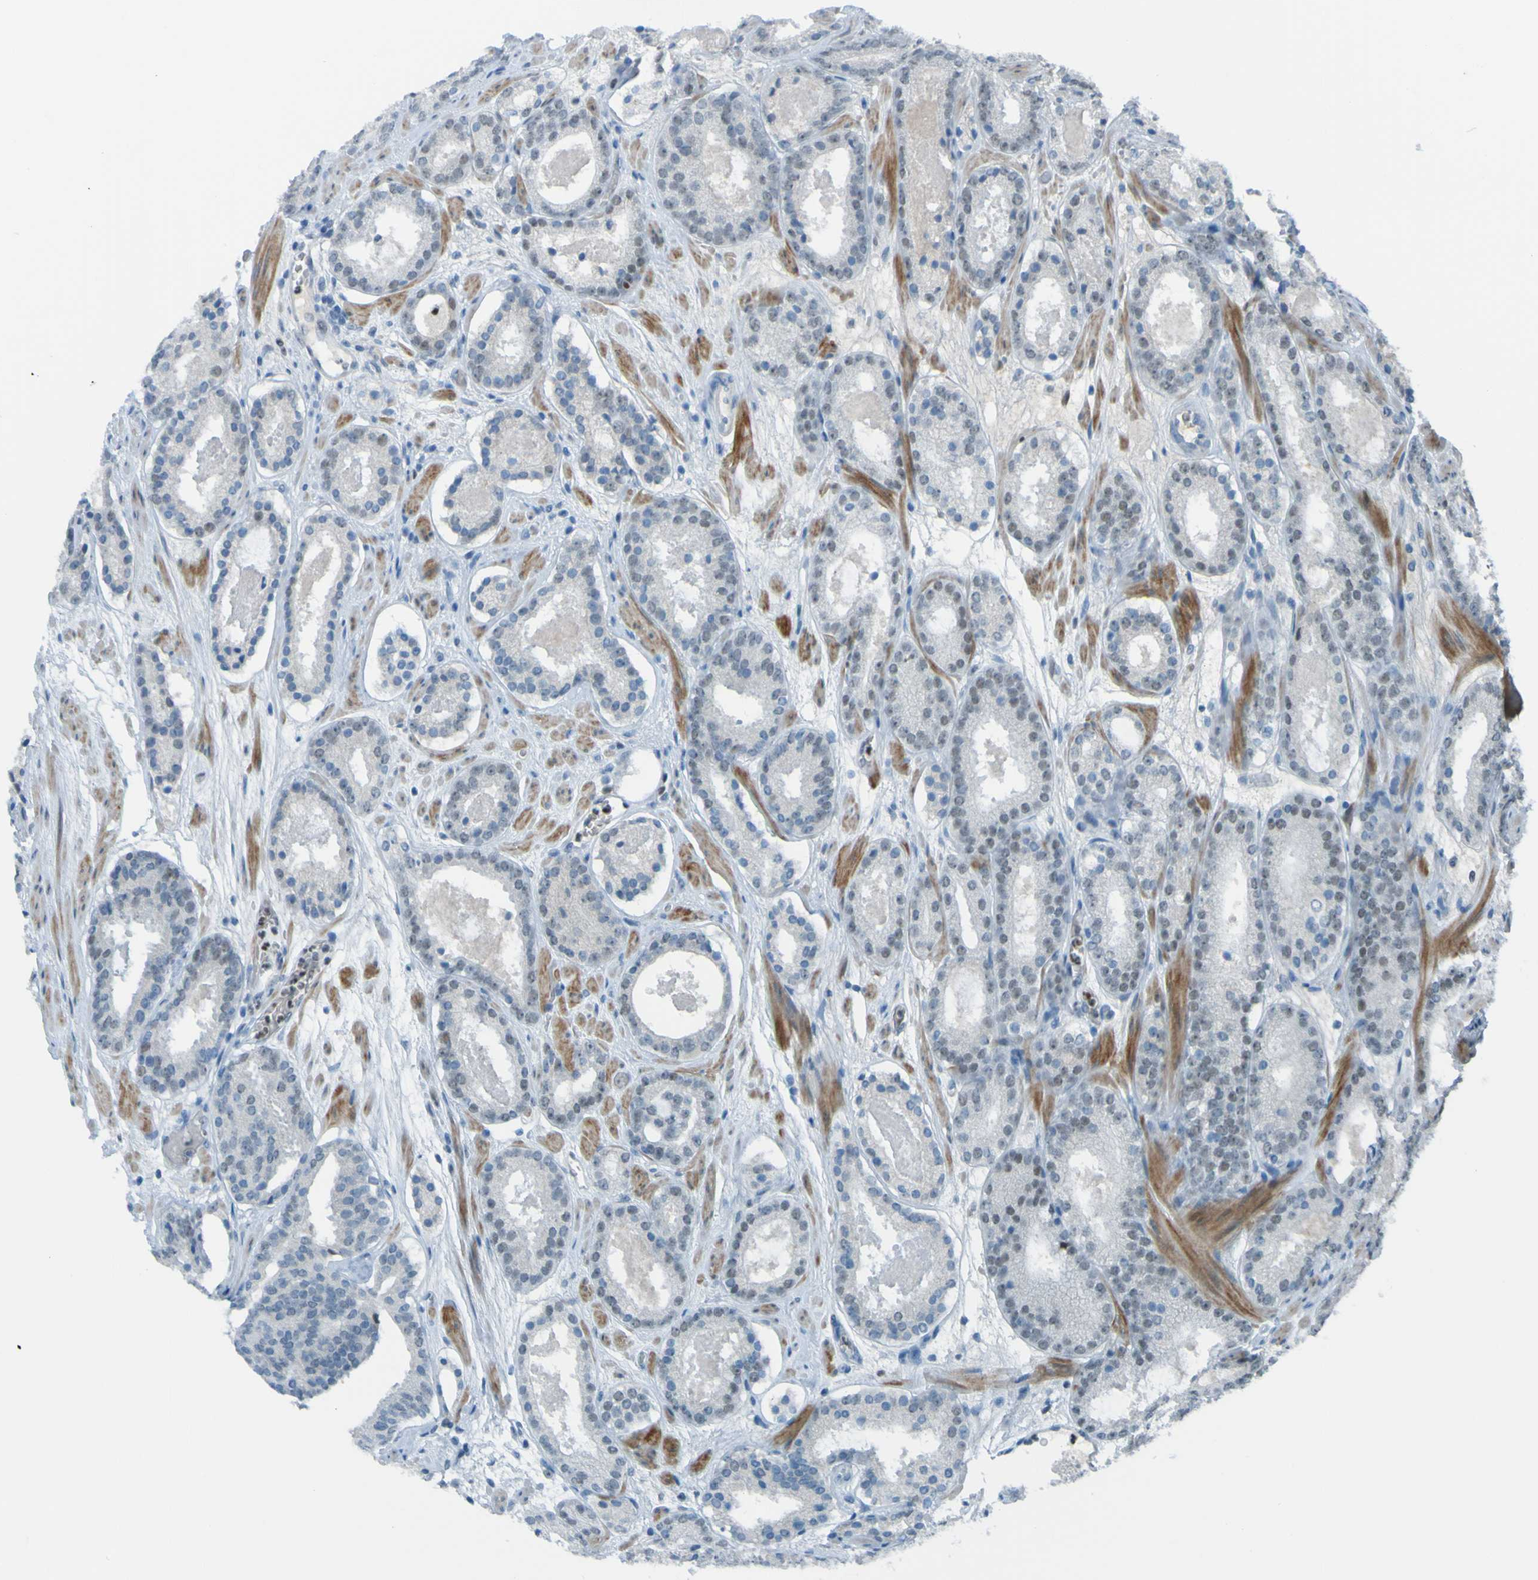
{"staining": {"intensity": "negative", "quantity": "none", "location": "none"}, "tissue": "prostate cancer", "cell_type": "Tumor cells", "image_type": "cancer", "snomed": [{"axis": "morphology", "description": "Adenocarcinoma, Low grade"}, {"axis": "topography", "description": "Prostate"}], "caption": "An immunohistochemistry (IHC) micrograph of low-grade adenocarcinoma (prostate) is shown. There is no staining in tumor cells of low-grade adenocarcinoma (prostate). The staining was performed using DAB (3,3'-diaminobenzidine) to visualize the protein expression in brown, while the nuclei were stained in blue with hematoxylin (Magnification: 20x).", "gene": "USP36", "patient": {"sex": "male", "age": 69}}